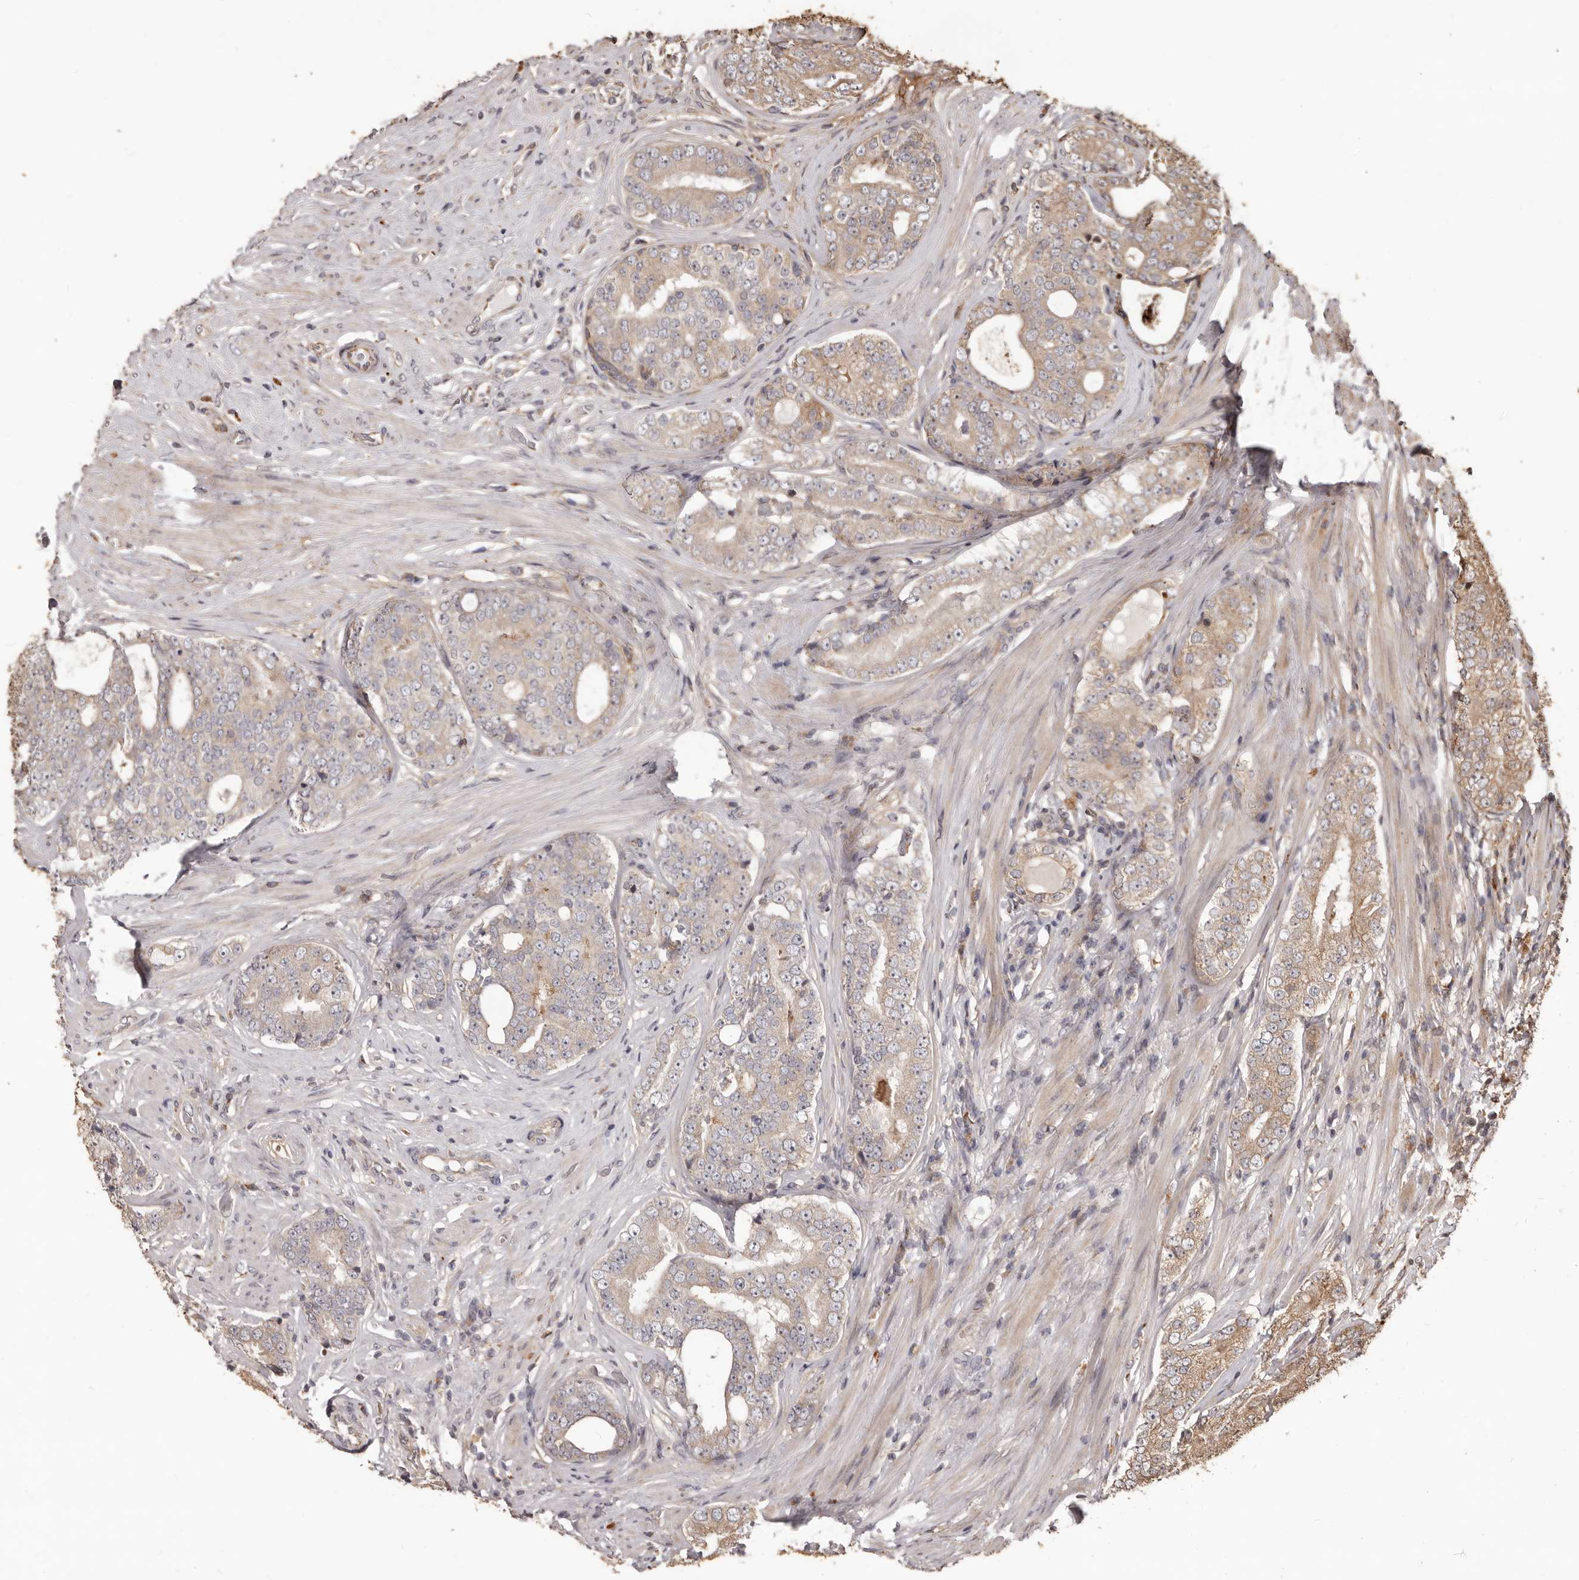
{"staining": {"intensity": "weak", "quantity": "25%-75%", "location": "cytoplasmic/membranous"}, "tissue": "prostate cancer", "cell_type": "Tumor cells", "image_type": "cancer", "snomed": [{"axis": "morphology", "description": "Adenocarcinoma, High grade"}, {"axis": "topography", "description": "Prostate"}], "caption": "Weak cytoplasmic/membranous staining for a protein is identified in about 25%-75% of tumor cells of prostate cancer (high-grade adenocarcinoma) using immunohistochemistry.", "gene": "MTO1", "patient": {"sex": "male", "age": 56}}